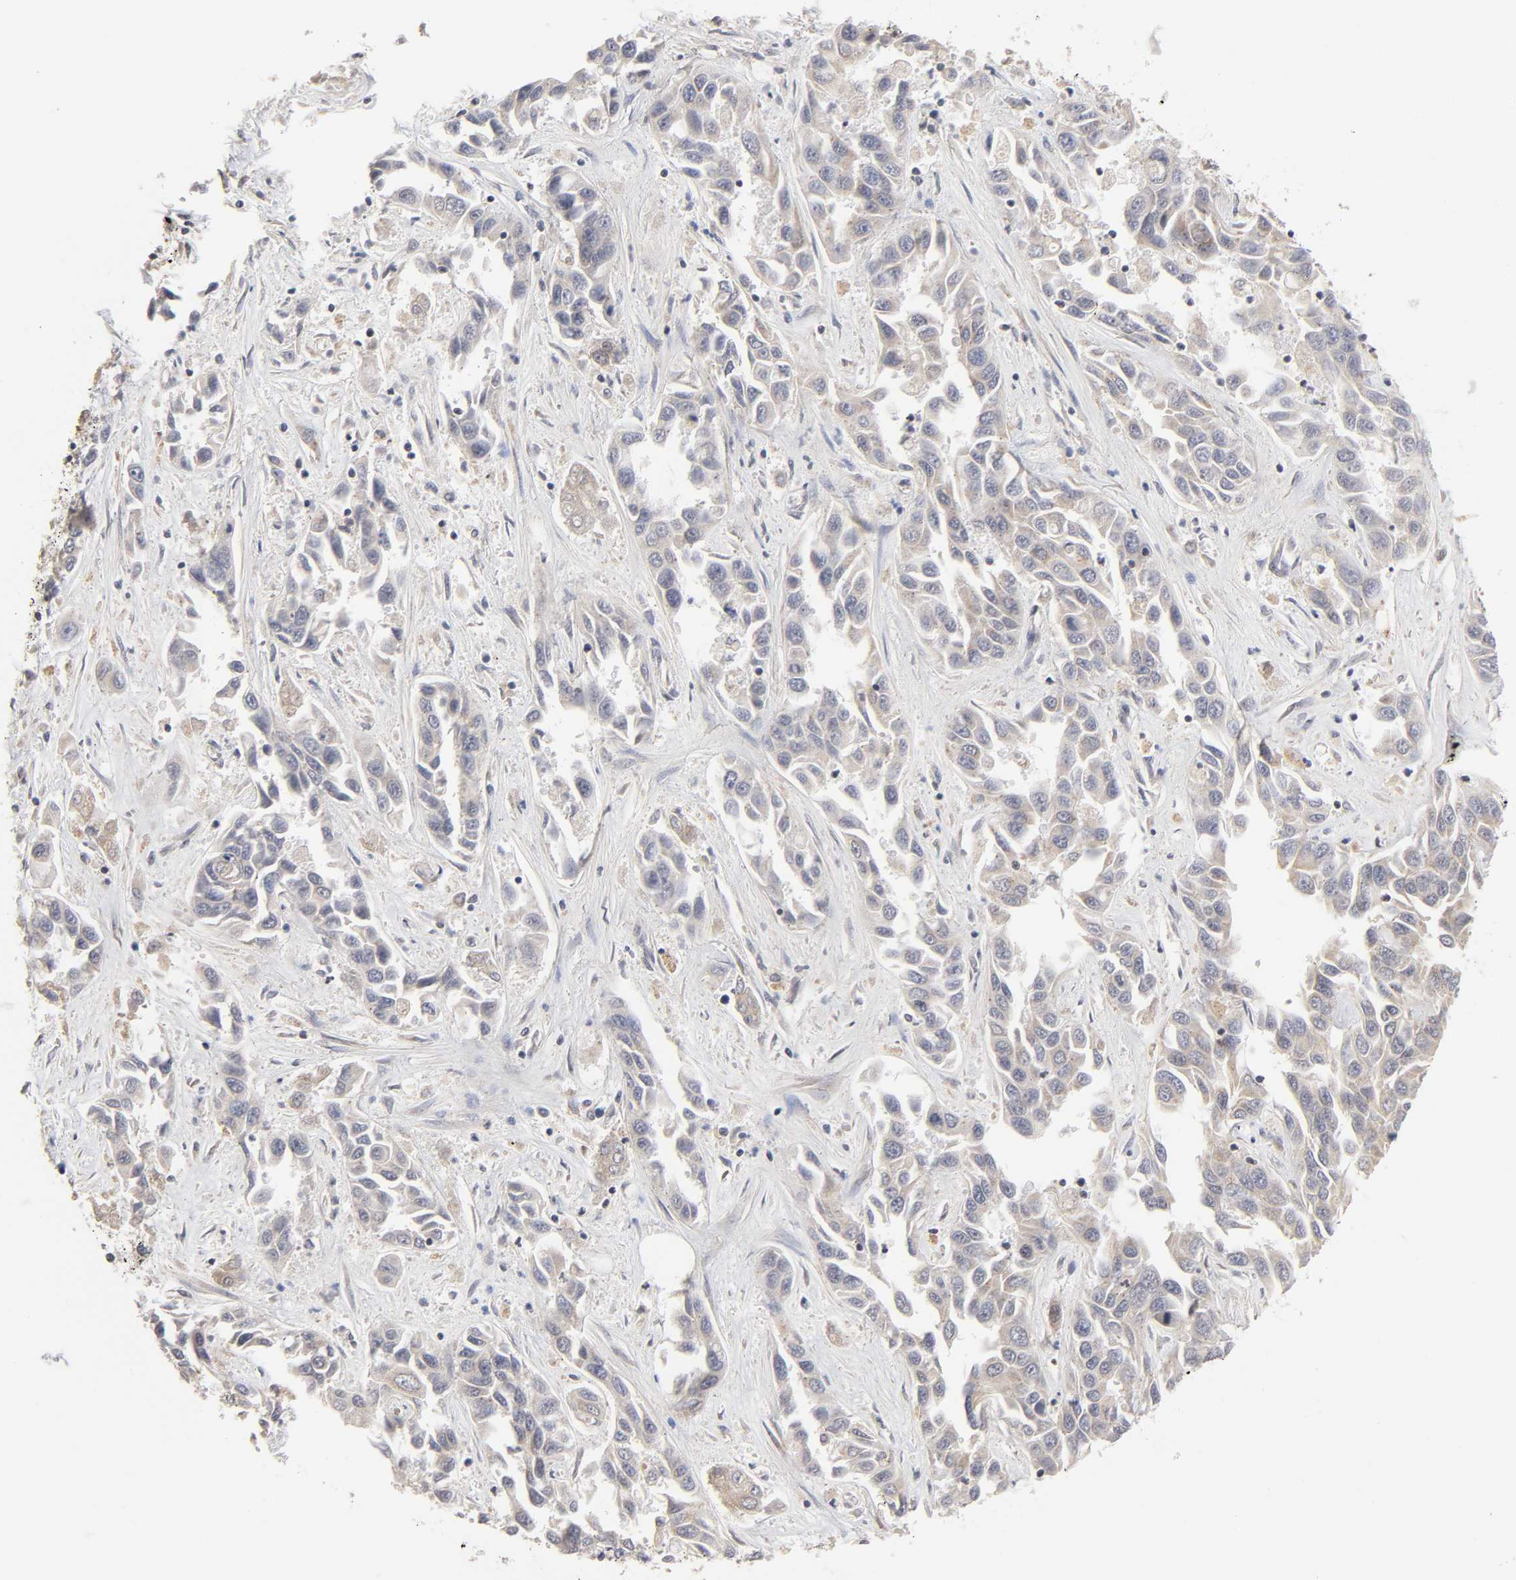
{"staining": {"intensity": "moderate", "quantity": "25%-75%", "location": "cytoplasmic/membranous"}, "tissue": "liver cancer", "cell_type": "Tumor cells", "image_type": "cancer", "snomed": [{"axis": "morphology", "description": "Cholangiocarcinoma"}, {"axis": "topography", "description": "Liver"}], "caption": "Liver cancer tissue demonstrates moderate cytoplasmic/membranous expression in approximately 25%-75% of tumor cells, visualized by immunohistochemistry.", "gene": "AUH", "patient": {"sex": "female", "age": 52}}